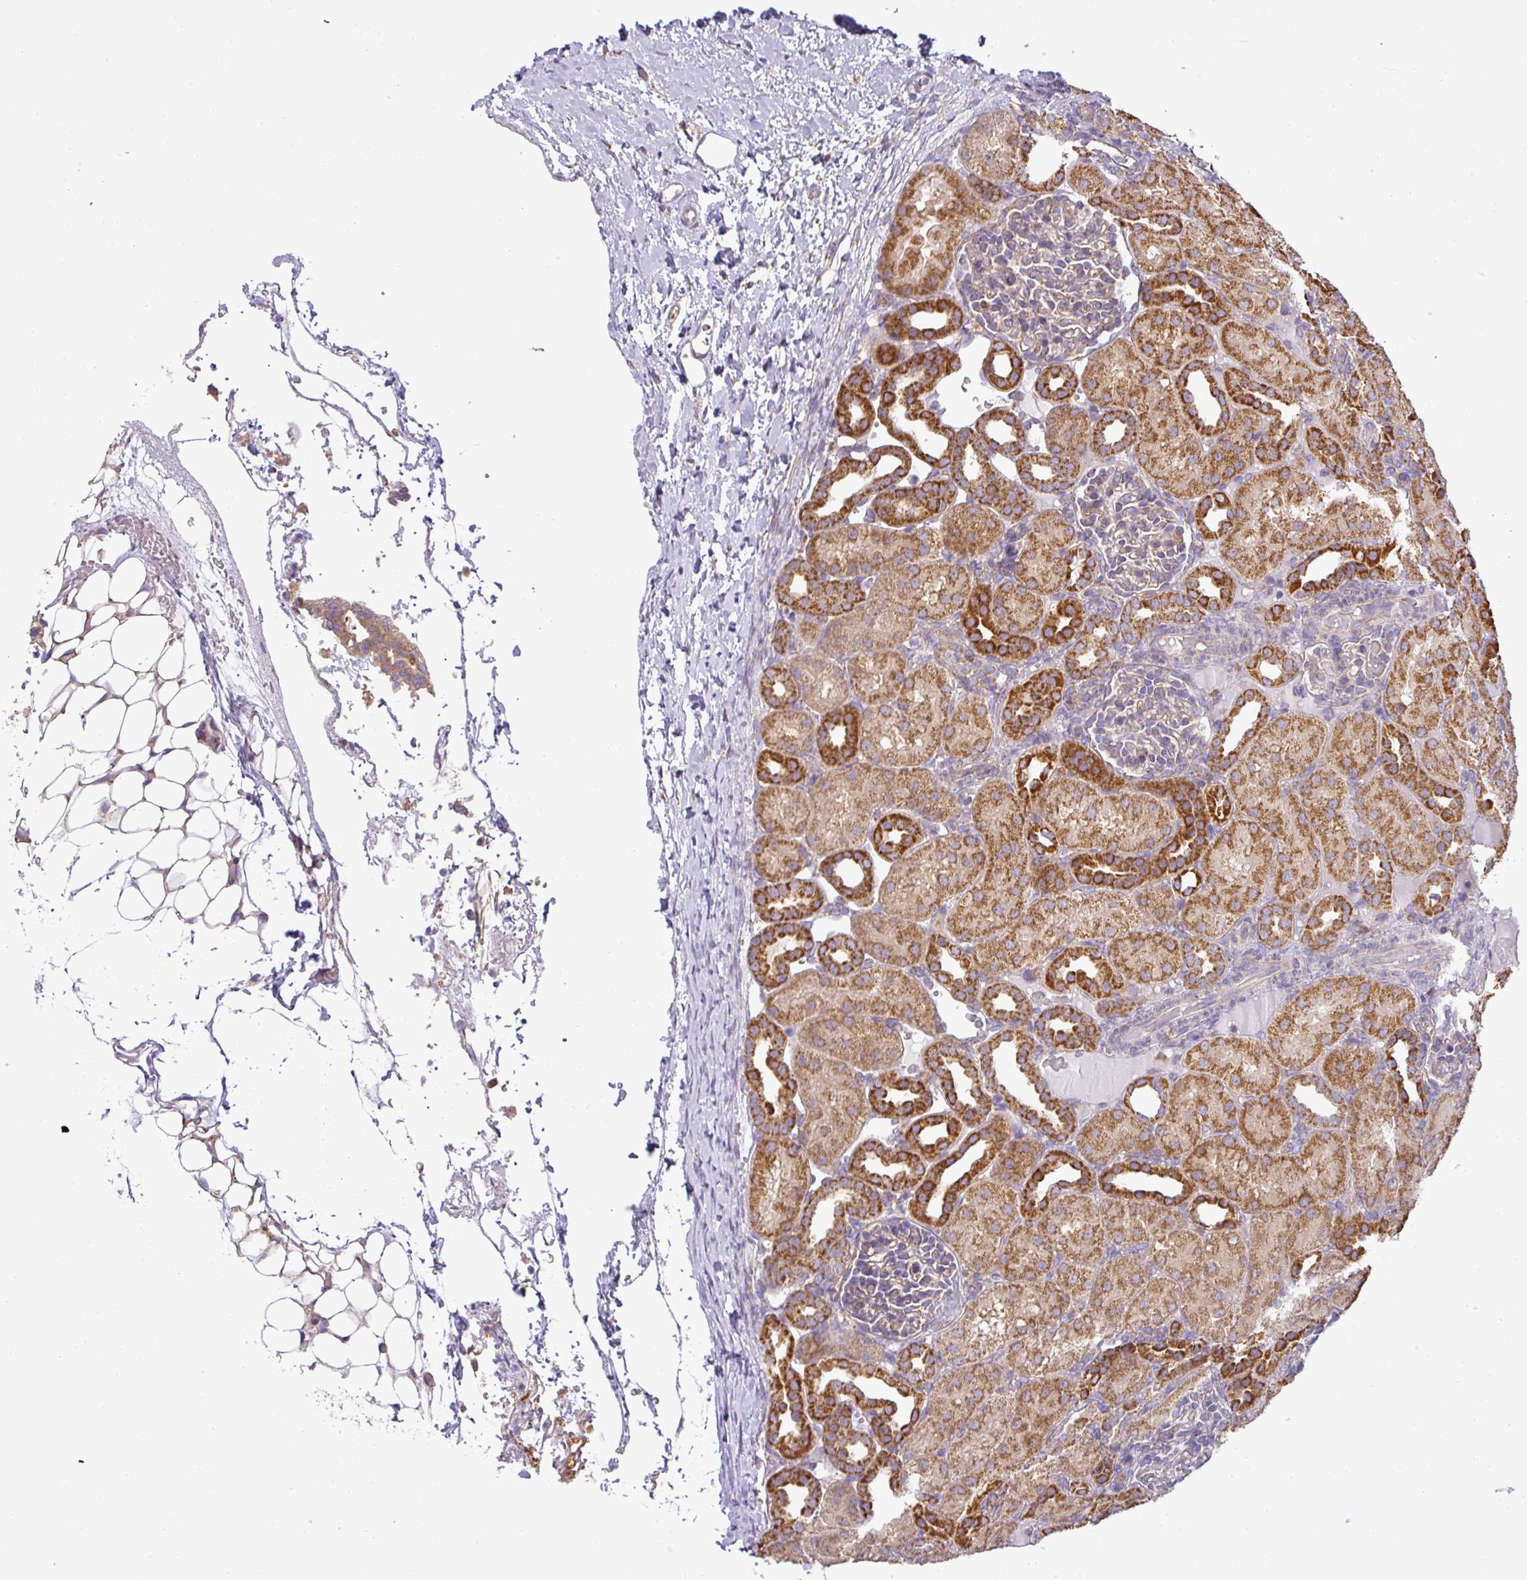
{"staining": {"intensity": "moderate", "quantity": "25%-75%", "location": "cytoplasmic/membranous"}, "tissue": "kidney", "cell_type": "Cells in glomeruli", "image_type": "normal", "snomed": [{"axis": "morphology", "description": "Normal tissue, NOS"}, {"axis": "topography", "description": "Kidney"}], "caption": "Protein expression analysis of benign human kidney reveals moderate cytoplasmic/membranous positivity in approximately 25%-75% of cells in glomeruli. The staining was performed using DAB (3,3'-diaminobenzidine) to visualize the protein expression in brown, while the nuclei were stained in blue with hematoxylin (Magnification: 20x).", "gene": "ZNF211", "patient": {"sex": "male", "age": 1}}